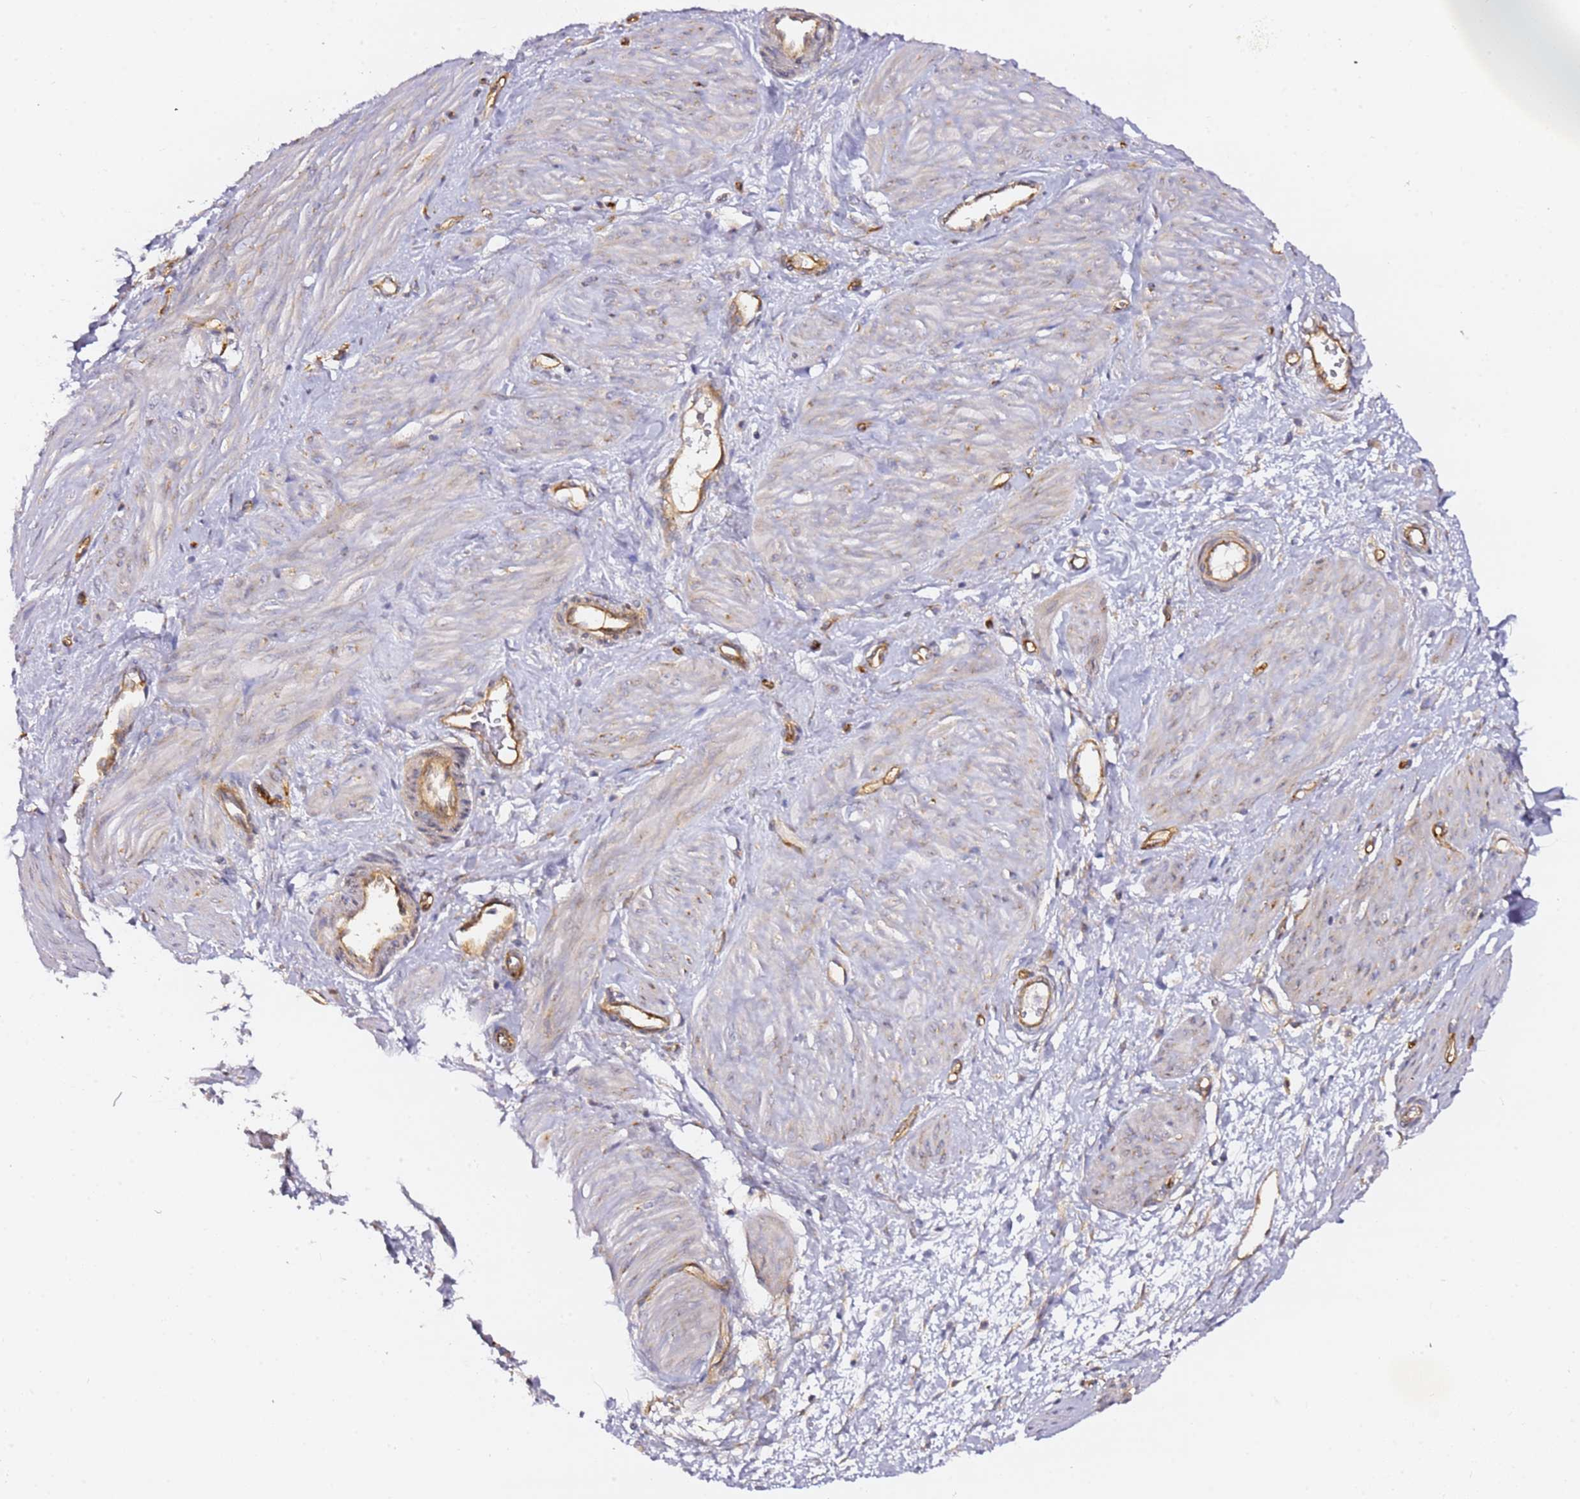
{"staining": {"intensity": "negative", "quantity": "none", "location": "none"}, "tissue": "smooth muscle", "cell_type": "Smooth muscle cells", "image_type": "normal", "snomed": [{"axis": "morphology", "description": "Normal tissue, NOS"}, {"axis": "topography", "description": "Endometrium"}], "caption": "This is an immunohistochemistry (IHC) photomicrograph of unremarkable smooth muscle. There is no expression in smooth muscle cells.", "gene": "KIF7", "patient": {"sex": "female", "age": 33}}